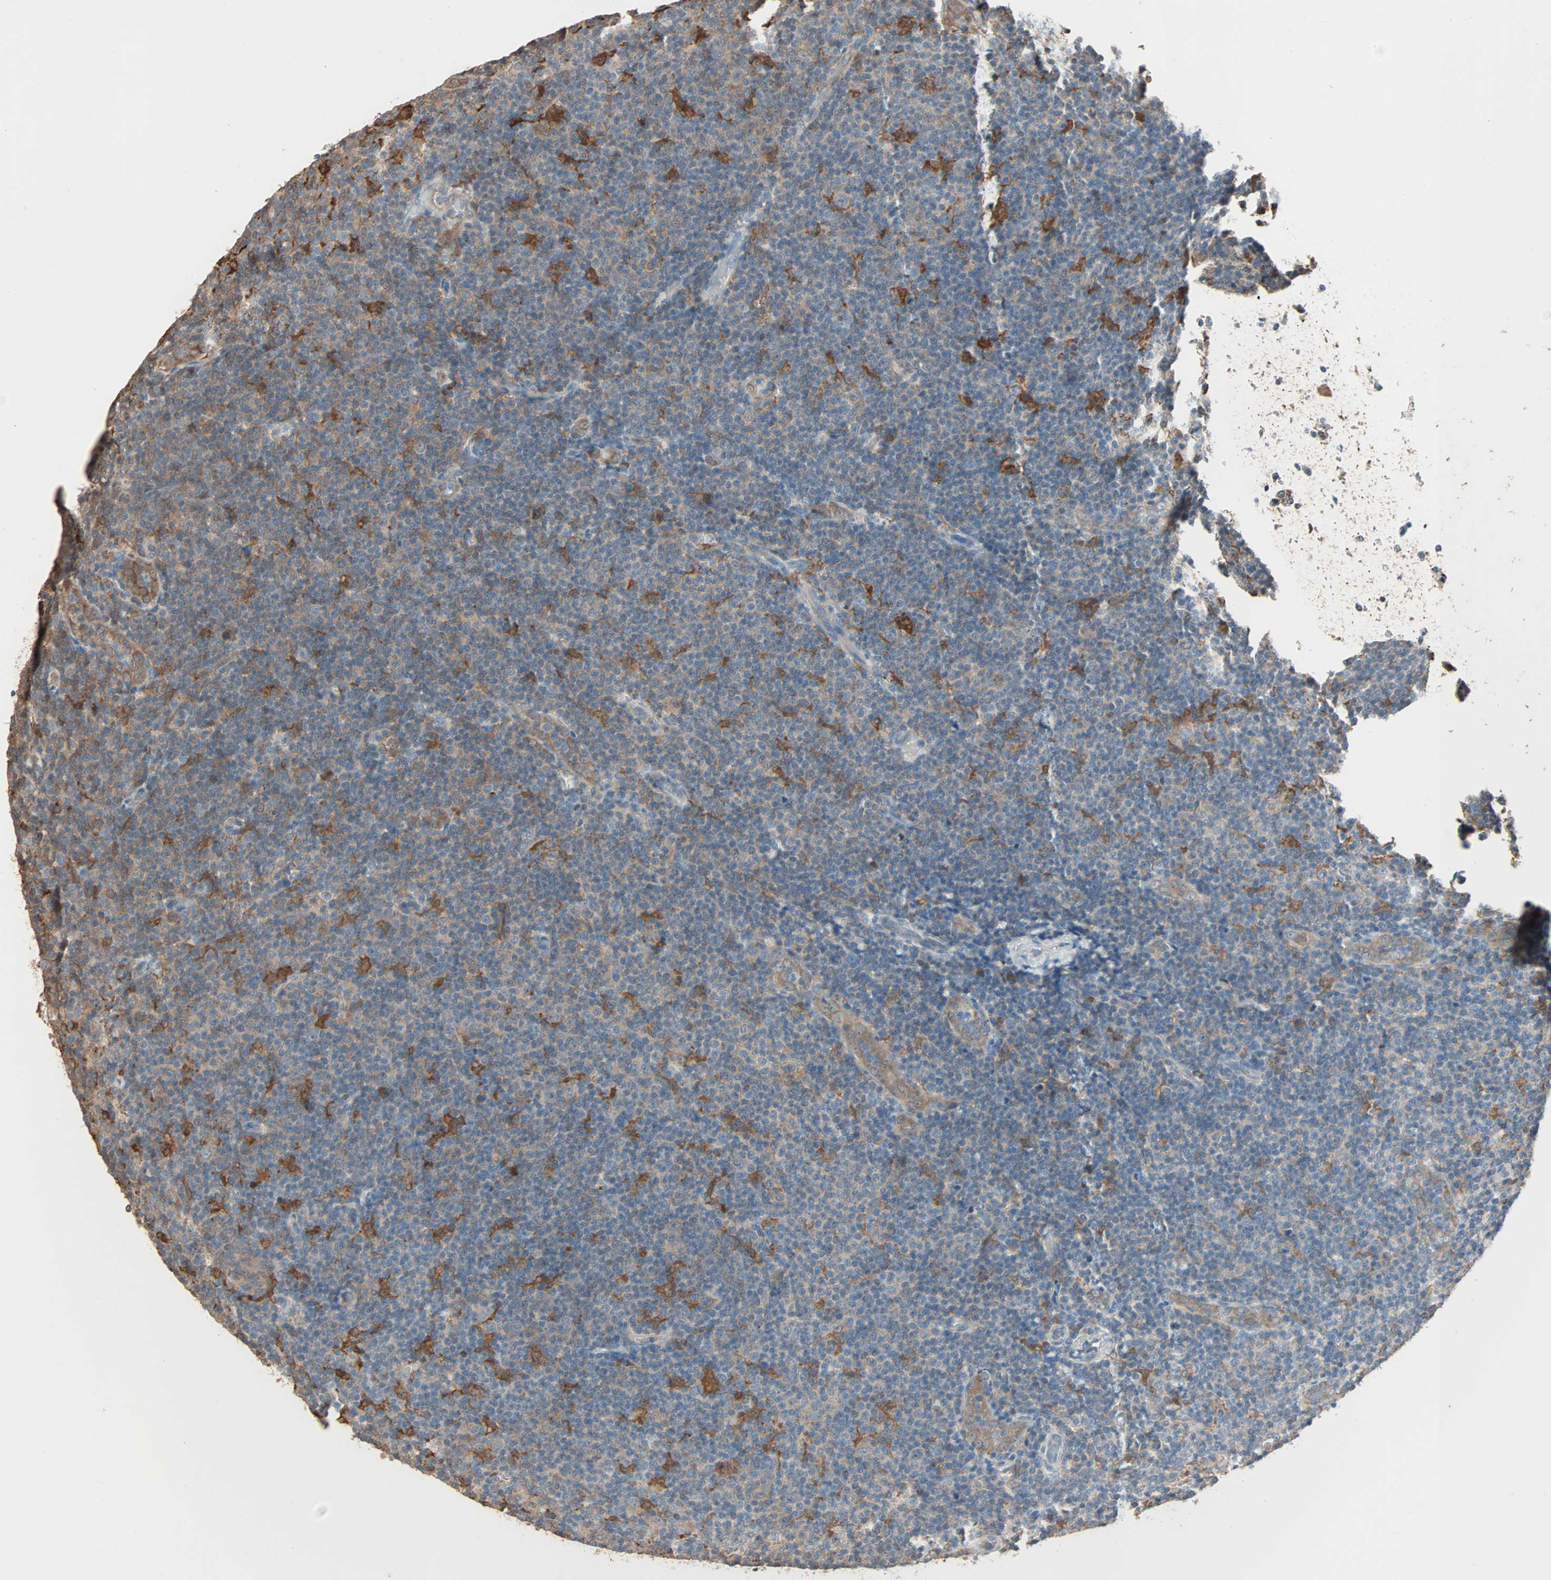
{"staining": {"intensity": "moderate", "quantity": "25%-75%", "location": "cytoplasmic/membranous"}, "tissue": "lymphoma", "cell_type": "Tumor cells", "image_type": "cancer", "snomed": [{"axis": "morphology", "description": "Malignant lymphoma, non-Hodgkin's type, Low grade"}, {"axis": "topography", "description": "Lymph node"}], "caption": "Brown immunohistochemical staining in human malignant lymphoma, non-Hodgkin's type (low-grade) shows moderate cytoplasmic/membranous positivity in approximately 25%-75% of tumor cells. (DAB IHC with brightfield microscopy, high magnification).", "gene": "PRDX1", "patient": {"sex": "male", "age": 83}}